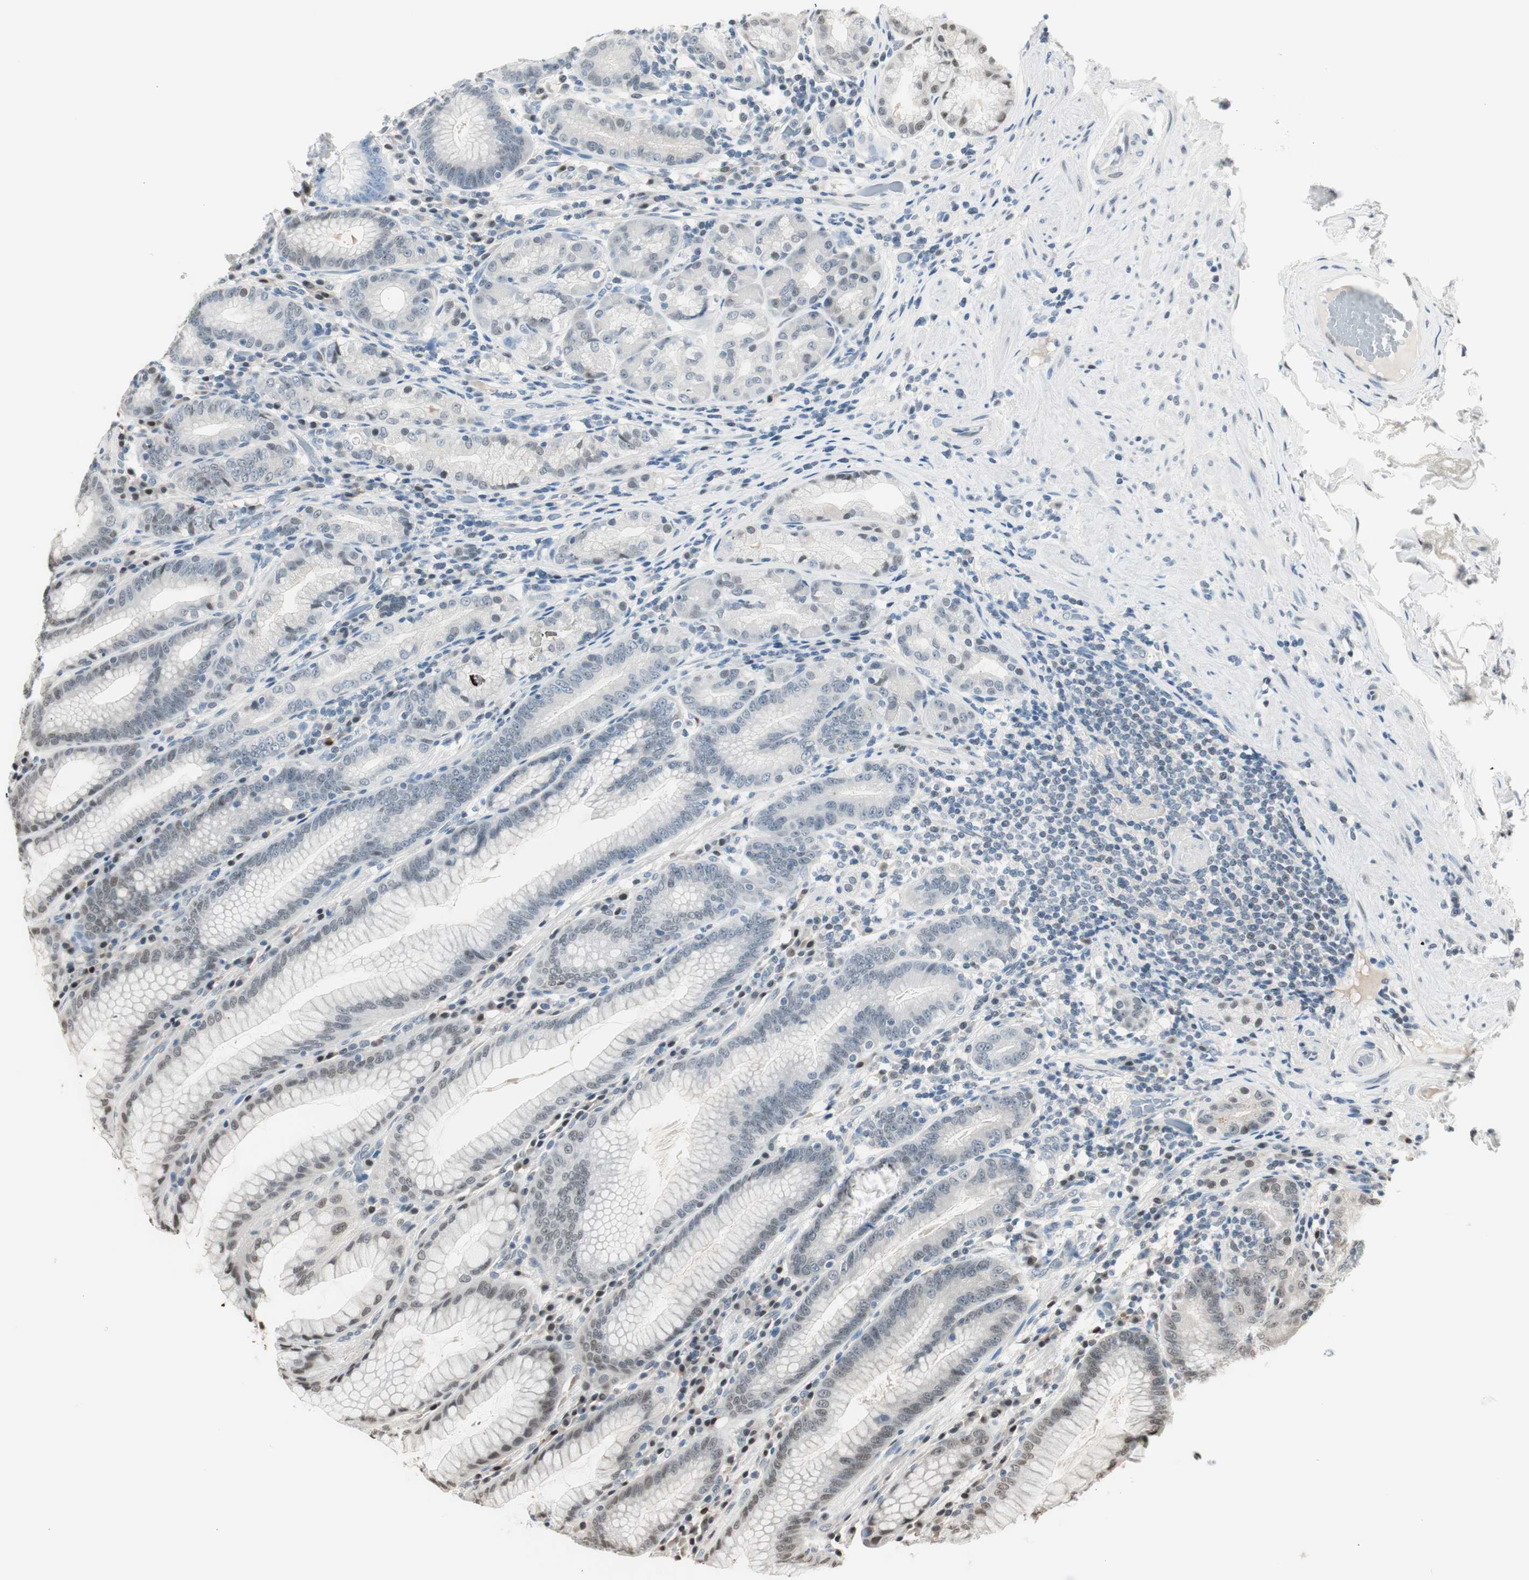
{"staining": {"intensity": "weak", "quantity": "<25%", "location": "nuclear"}, "tissue": "stomach", "cell_type": "Glandular cells", "image_type": "normal", "snomed": [{"axis": "morphology", "description": "Normal tissue, NOS"}, {"axis": "topography", "description": "Stomach, lower"}], "caption": "This is an immunohistochemistry (IHC) micrograph of benign stomach. There is no positivity in glandular cells.", "gene": "LONP2", "patient": {"sex": "female", "age": 76}}